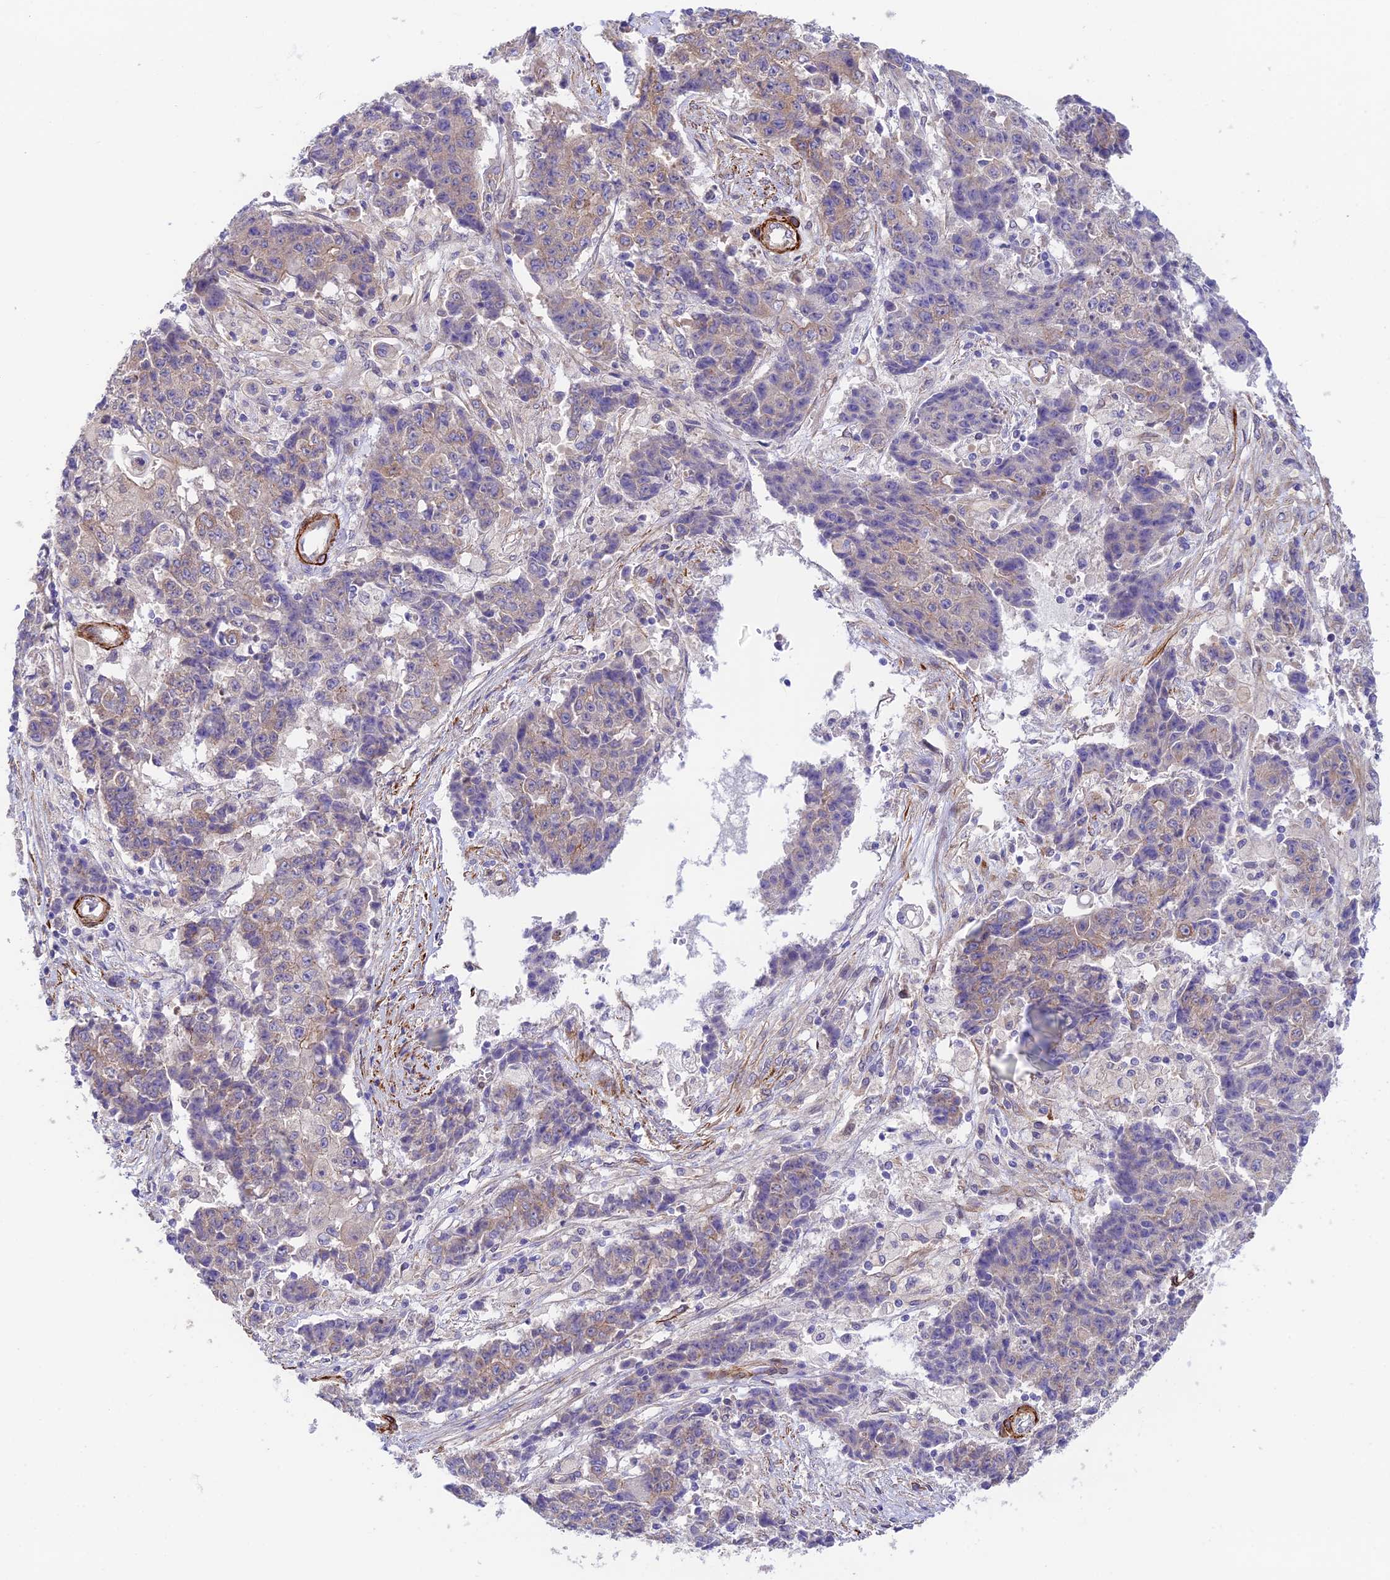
{"staining": {"intensity": "weak", "quantity": "25%-75%", "location": "cytoplasmic/membranous"}, "tissue": "ovarian cancer", "cell_type": "Tumor cells", "image_type": "cancer", "snomed": [{"axis": "morphology", "description": "Carcinoma, endometroid"}, {"axis": "topography", "description": "Ovary"}], "caption": "The image displays immunohistochemical staining of ovarian cancer. There is weak cytoplasmic/membranous positivity is identified in approximately 25%-75% of tumor cells. (DAB (3,3'-diaminobenzidine) IHC with brightfield microscopy, high magnification).", "gene": "ANKRD50", "patient": {"sex": "female", "age": 42}}